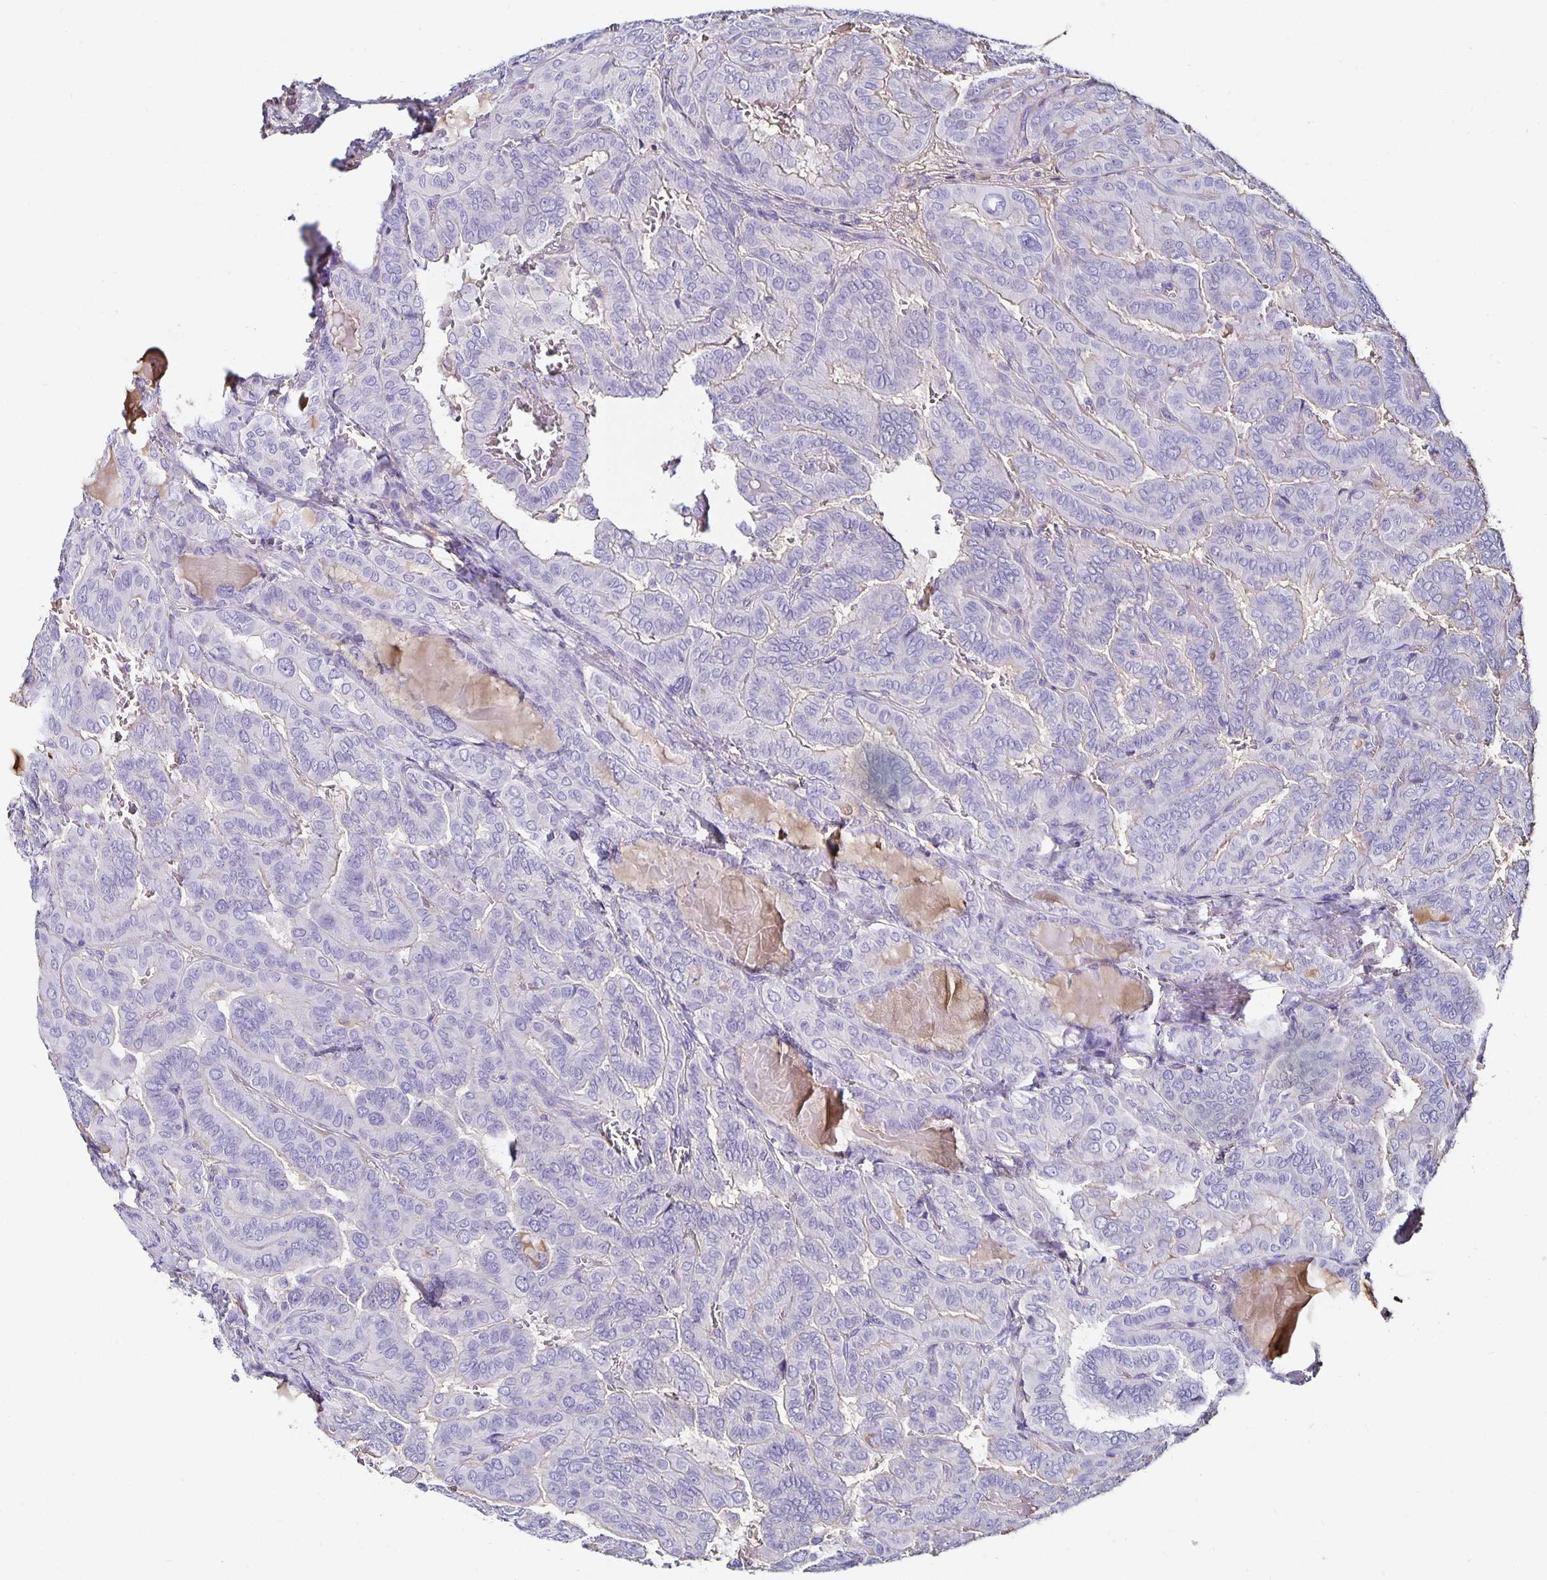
{"staining": {"intensity": "negative", "quantity": "none", "location": "none"}, "tissue": "thyroid cancer", "cell_type": "Tumor cells", "image_type": "cancer", "snomed": [{"axis": "morphology", "description": "Papillary adenocarcinoma, NOS"}, {"axis": "topography", "description": "Thyroid gland"}], "caption": "Tumor cells are negative for brown protein staining in thyroid cancer (papillary adenocarcinoma). (Stains: DAB immunohistochemistry (IHC) with hematoxylin counter stain, Microscopy: brightfield microscopy at high magnification).", "gene": "TTR", "patient": {"sex": "female", "age": 46}}